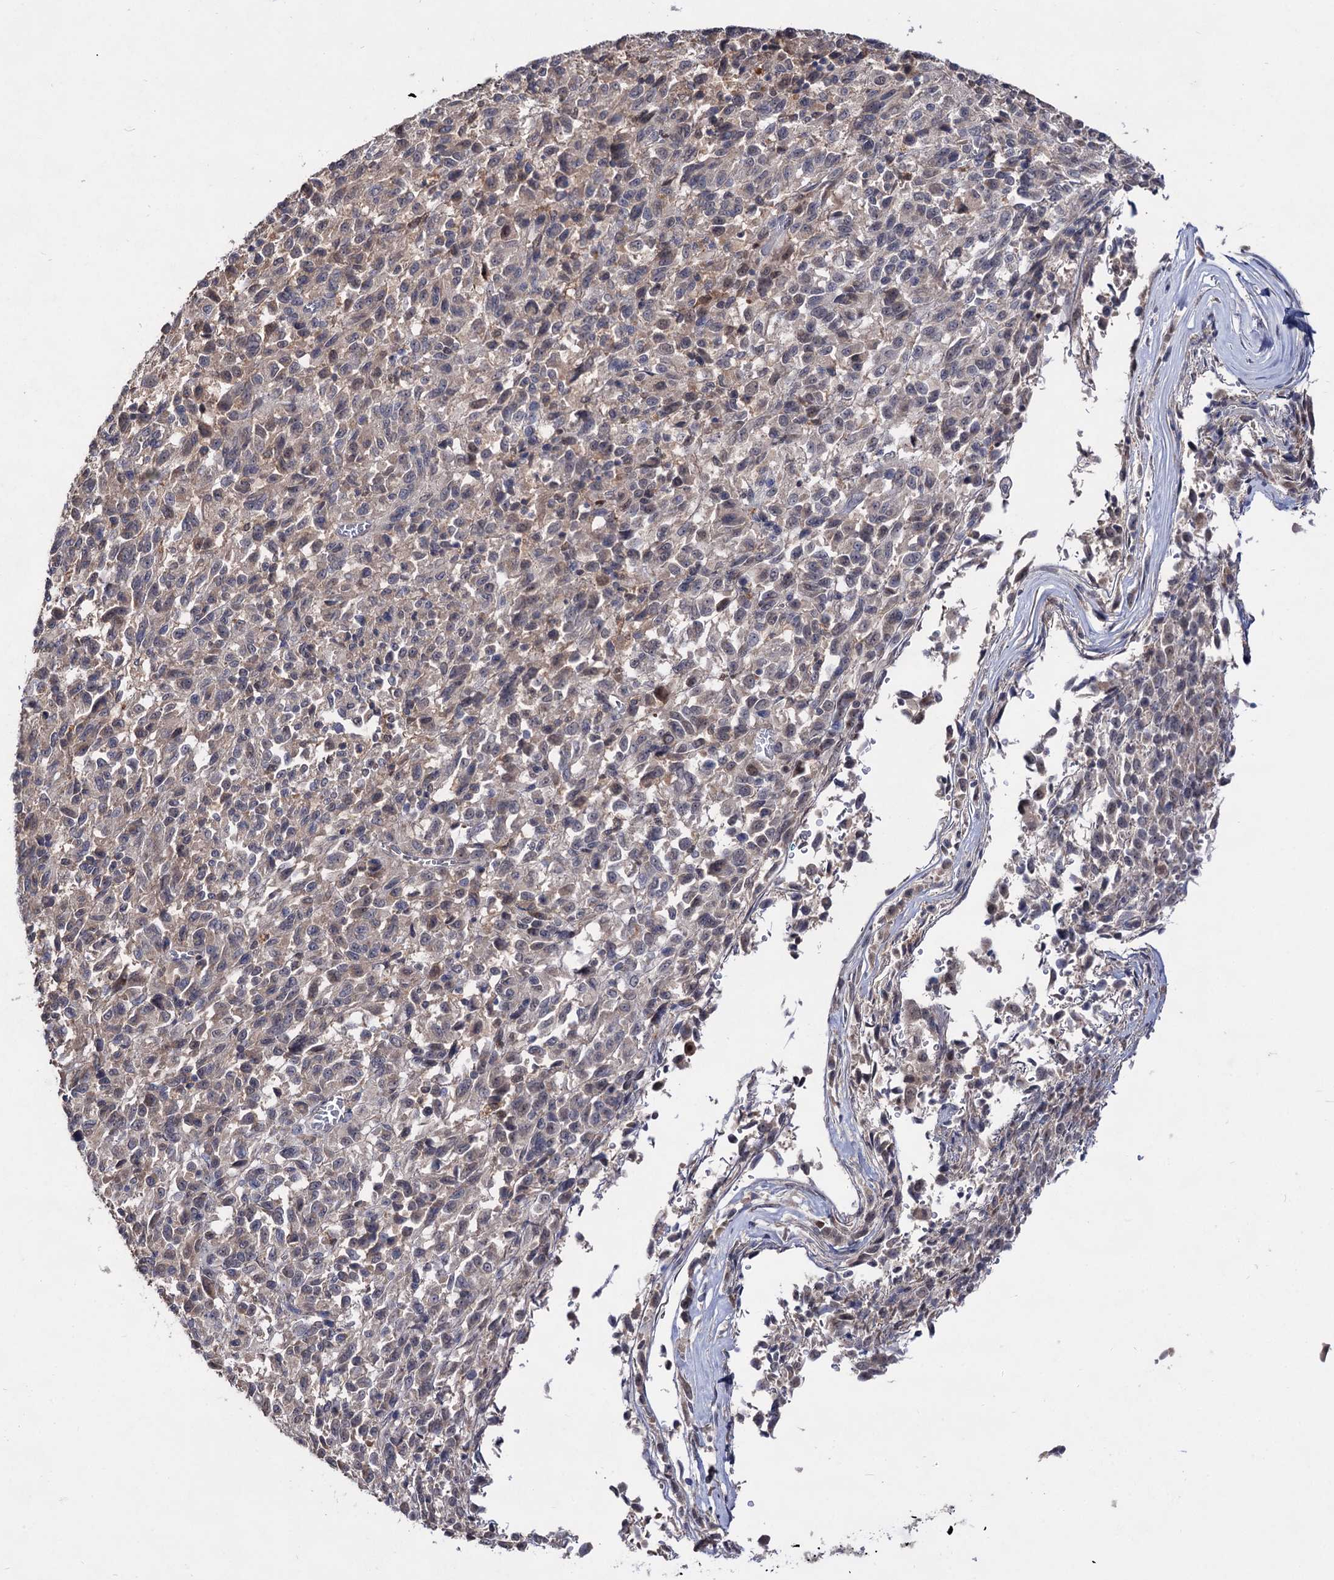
{"staining": {"intensity": "negative", "quantity": "none", "location": "none"}, "tissue": "melanoma", "cell_type": "Tumor cells", "image_type": "cancer", "snomed": [{"axis": "morphology", "description": "Malignant melanoma, Metastatic site"}, {"axis": "topography", "description": "Lung"}], "caption": "The image displays no staining of tumor cells in melanoma.", "gene": "ACTR6", "patient": {"sex": "male", "age": 64}}